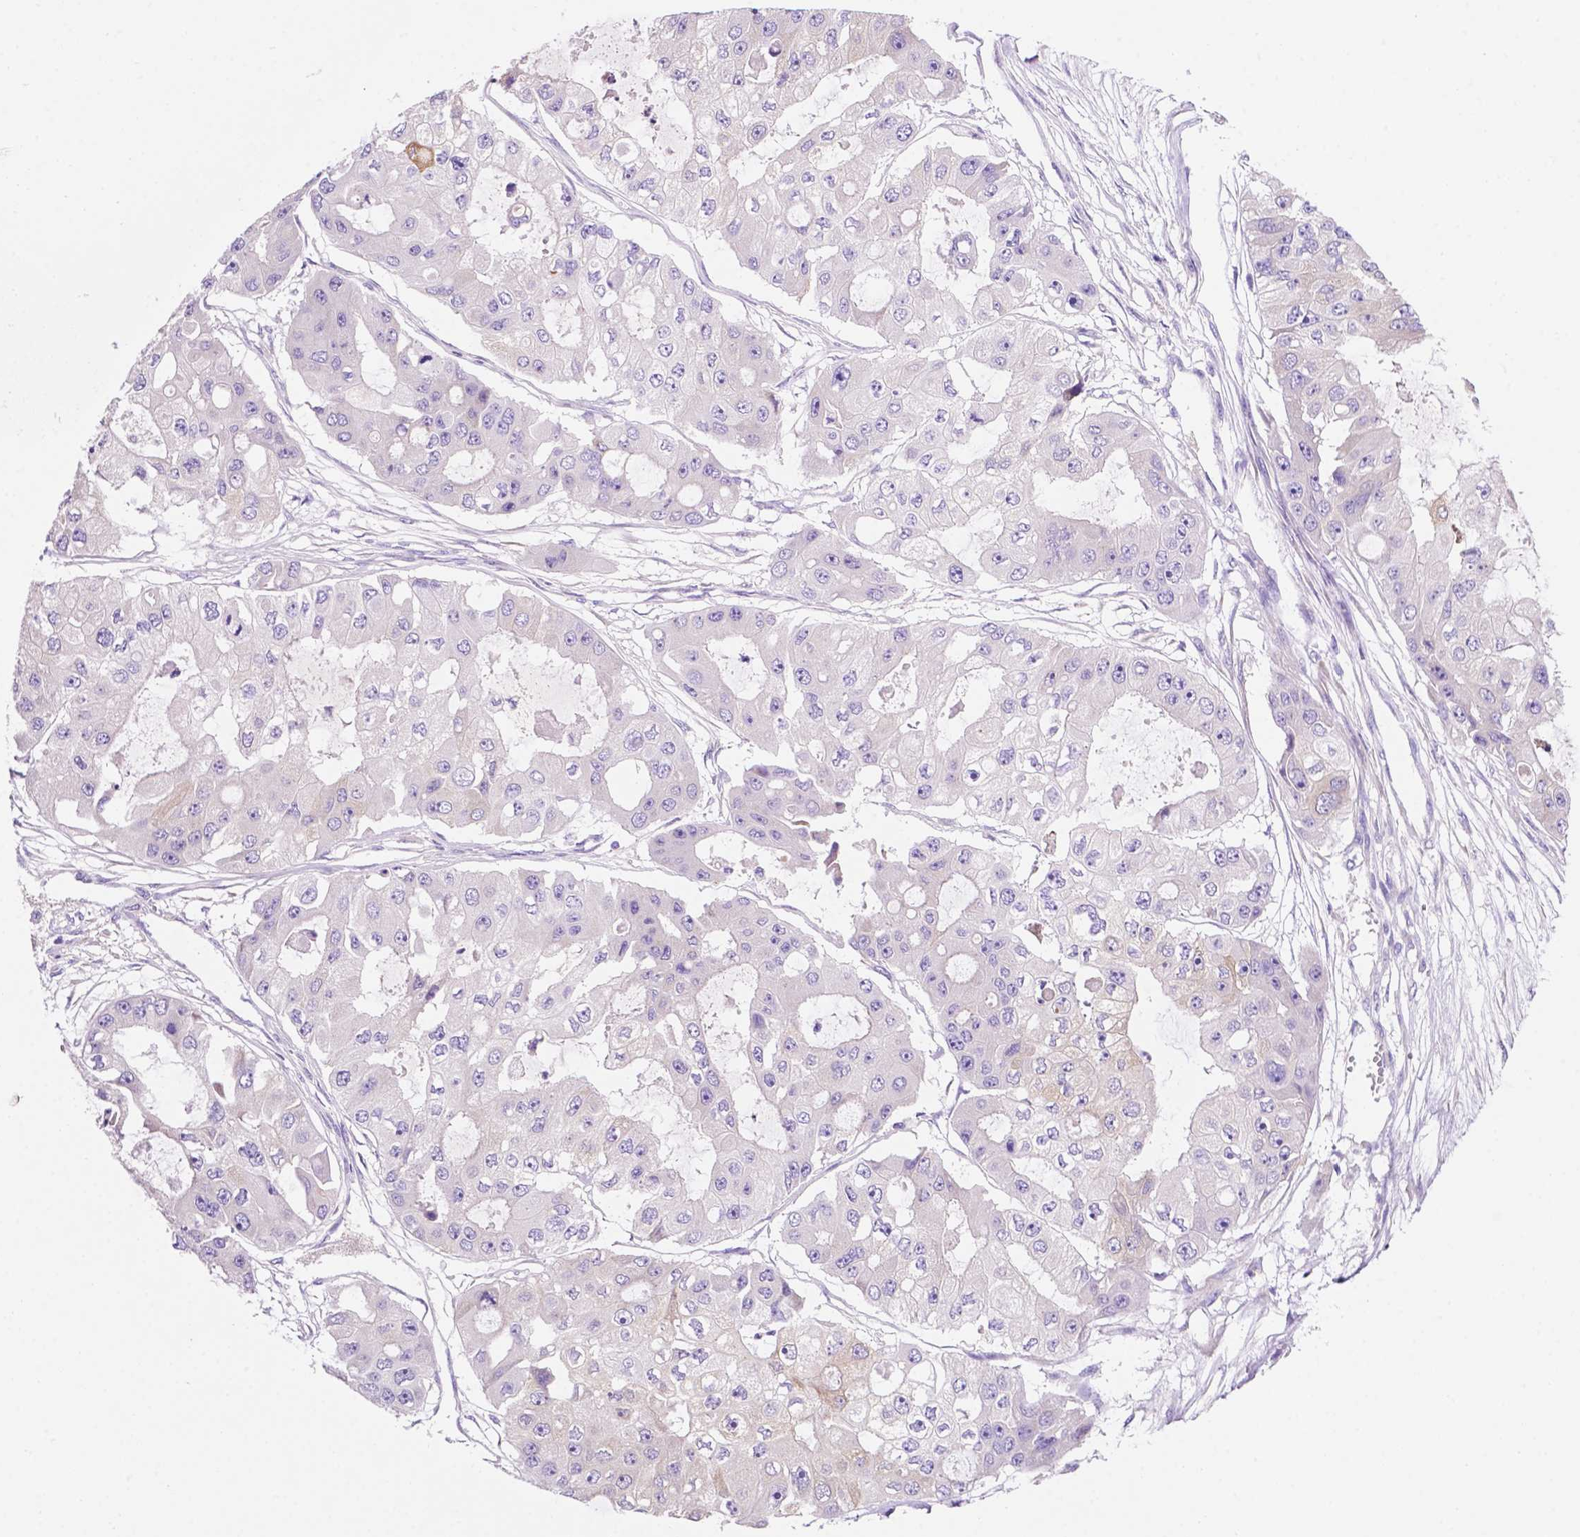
{"staining": {"intensity": "negative", "quantity": "none", "location": "none"}, "tissue": "ovarian cancer", "cell_type": "Tumor cells", "image_type": "cancer", "snomed": [{"axis": "morphology", "description": "Cystadenocarcinoma, serous, NOS"}, {"axis": "topography", "description": "Ovary"}], "caption": "The image displays no staining of tumor cells in ovarian cancer (serous cystadenocarcinoma).", "gene": "CEACAM7", "patient": {"sex": "female", "age": 56}}